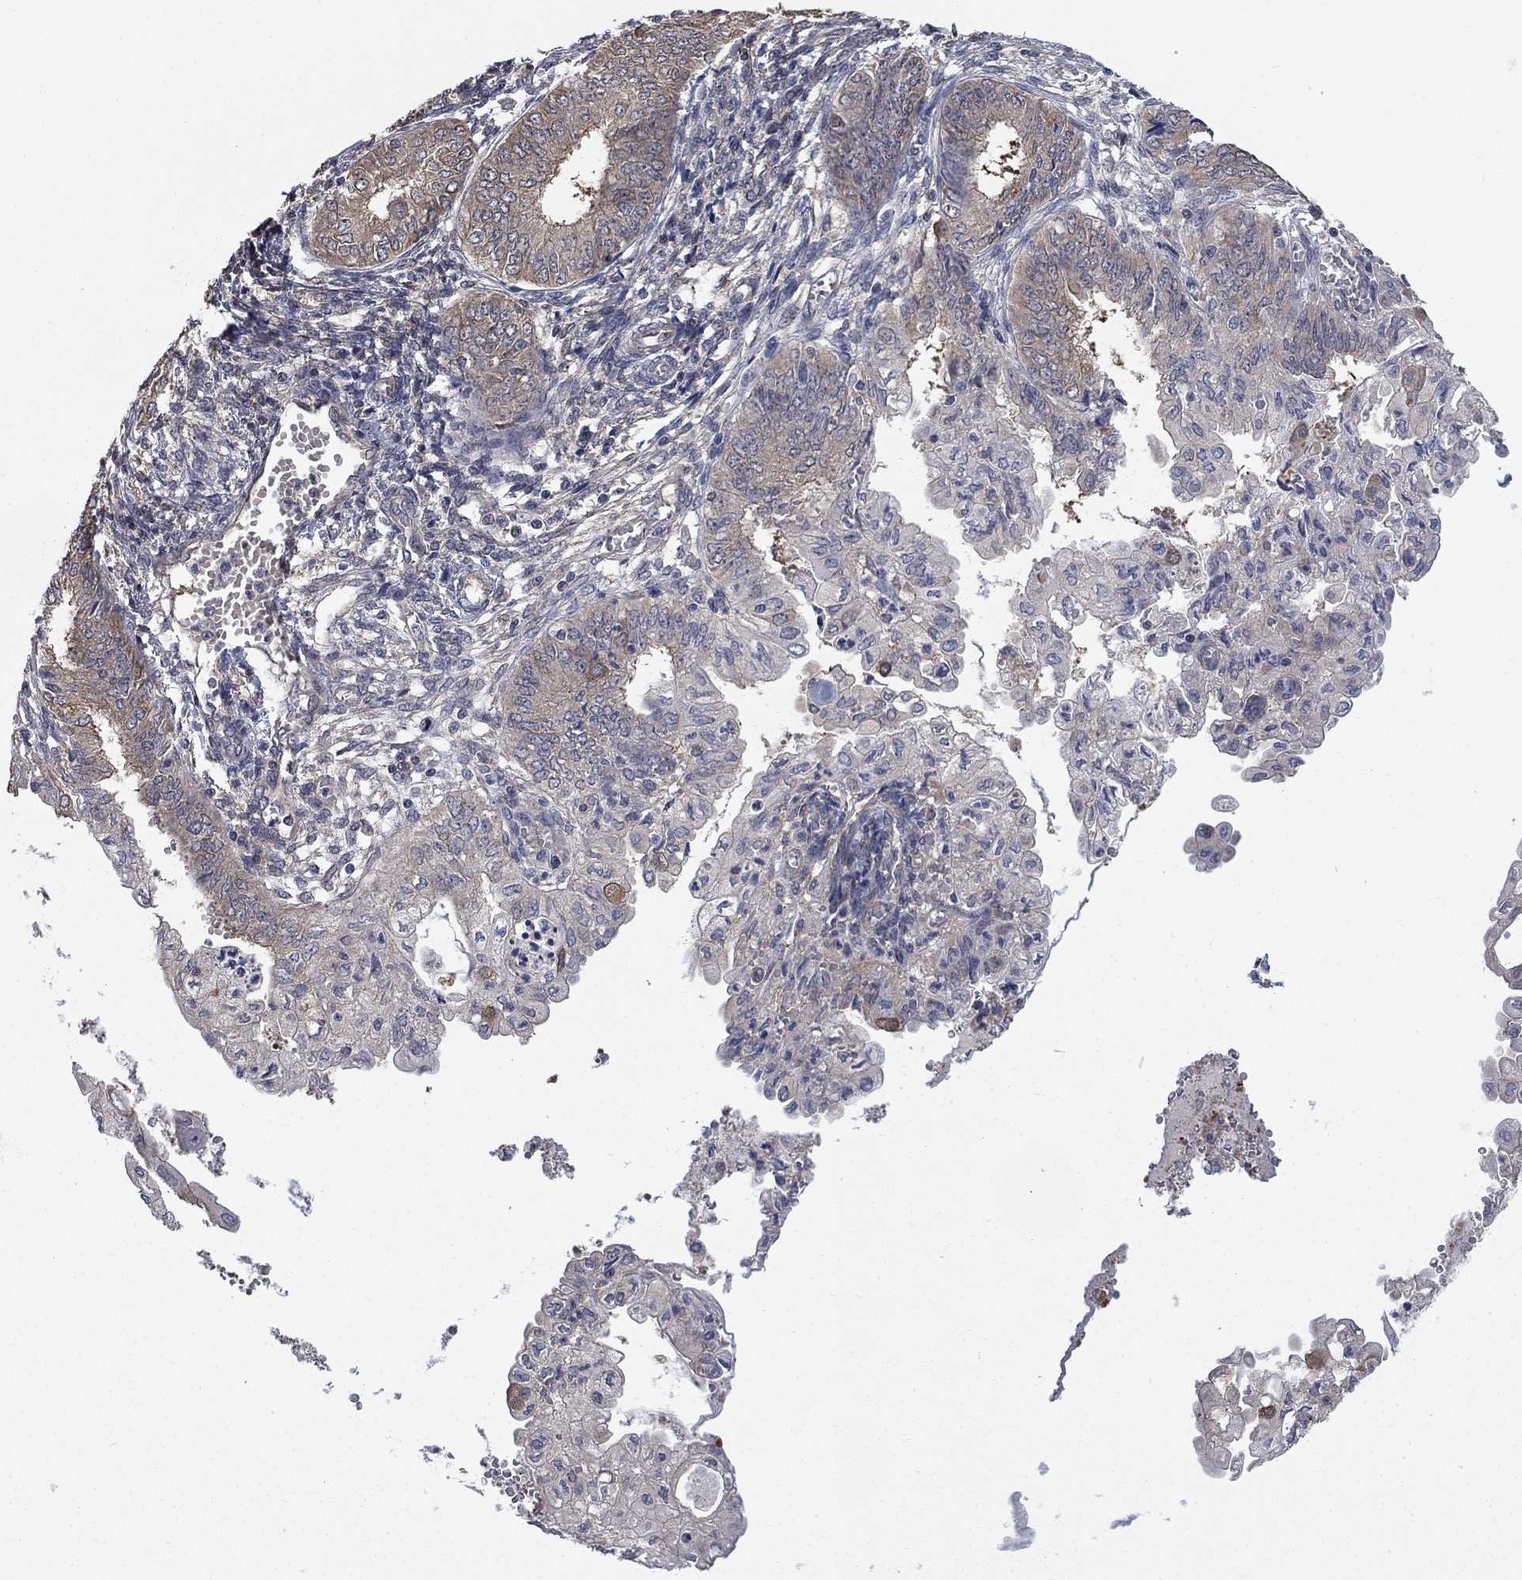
{"staining": {"intensity": "weak", "quantity": "<25%", "location": "cytoplasmic/membranous"}, "tissue": "endometrial cancer", "cell_type": "Tumor cells", "image_type": "cancer", "snomed": [{"axis": "morphology", "description": "Adenocarcinoma, NOS"}, {"axis": "topography", "description": "Endometrium"}], "caption": "A high-resolution micrograph shows IHC staining of adenocarcinoma (endometrial), which displays no significant positivity in tumor cells.", "gene": "PDZD2", "patient": {"sex": "female", "age": 68}}